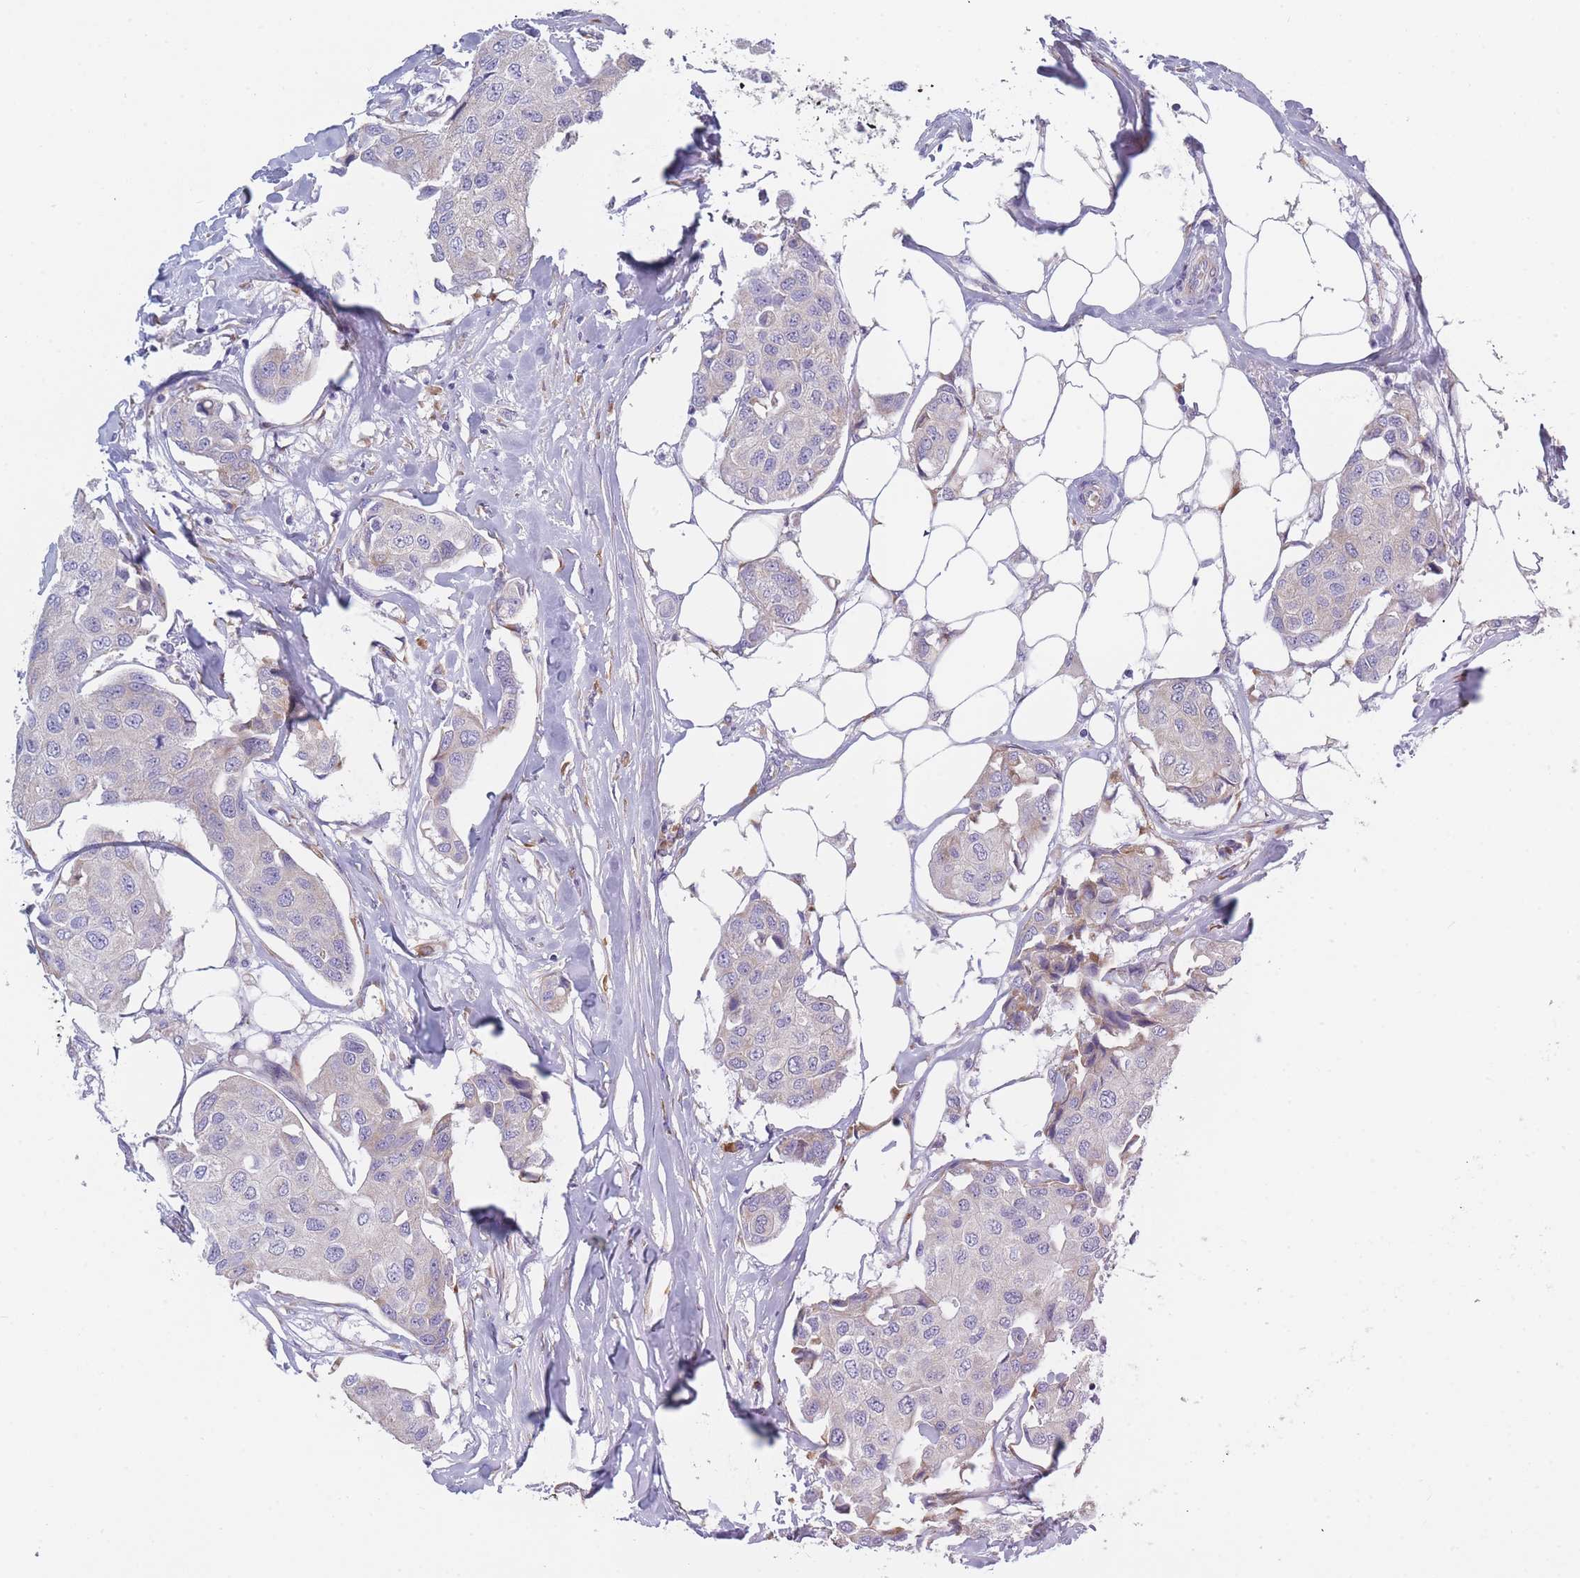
{"staining": {"intensity": "negative", "quantity": "none", "location": "none"}, "tissue": "breast cancer", "cell_type": "Tumor cells", "image_type": "cancer", "snomed": [{"axis": "morphology", "description": "Duct carcinoma"}, {"axis": "topography", "description": "Breast"}, {"axis": "topography", "description": "Lymph node"}], "caption": "DAB immunohistochemical staining of breast cancer (intraductal carcinoma) displays no significant staining in tumor cells.", "gene": "NDUFAF6", "patient": {"sex": "female", "age": 80}}